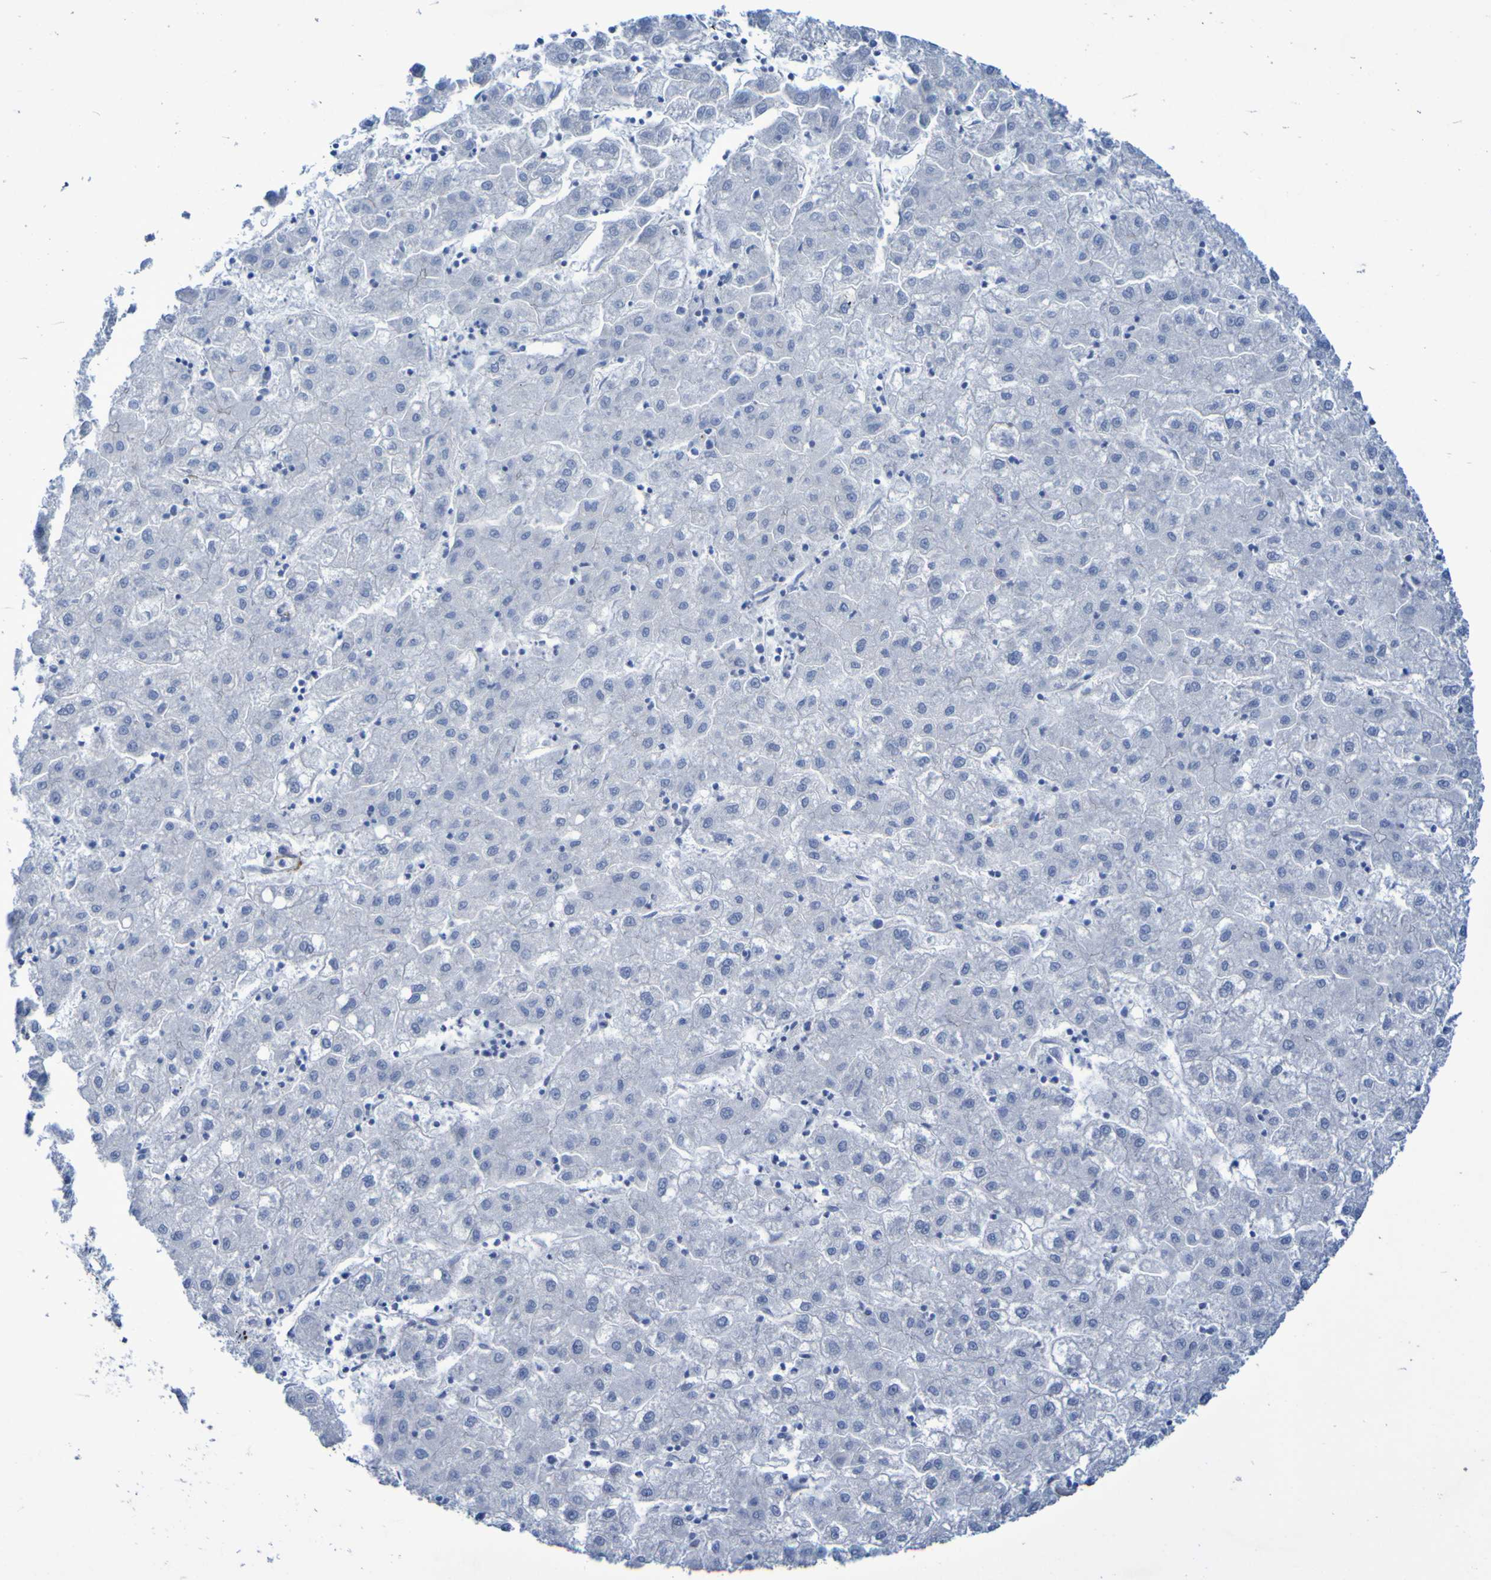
{"staining": {"intensity": "negative", "quantity": "none", "location": "none"}, "tissue": "liver cancer", "cell_type": "Tumor cells", "image_type": "cancer", "snomed": [{"axis": "morphology", "description": "Carcinoma, Hepatocellular, NOS"}, {"axis": "topography", "description": "Liver"}], "caption": "Human liver cancer (hepatocellular carcinoma) stained for a protein using IHC reveals no positivity in tumor cells.", "gene": "LPP", "patient": {"sex": "male", "age": 72}}